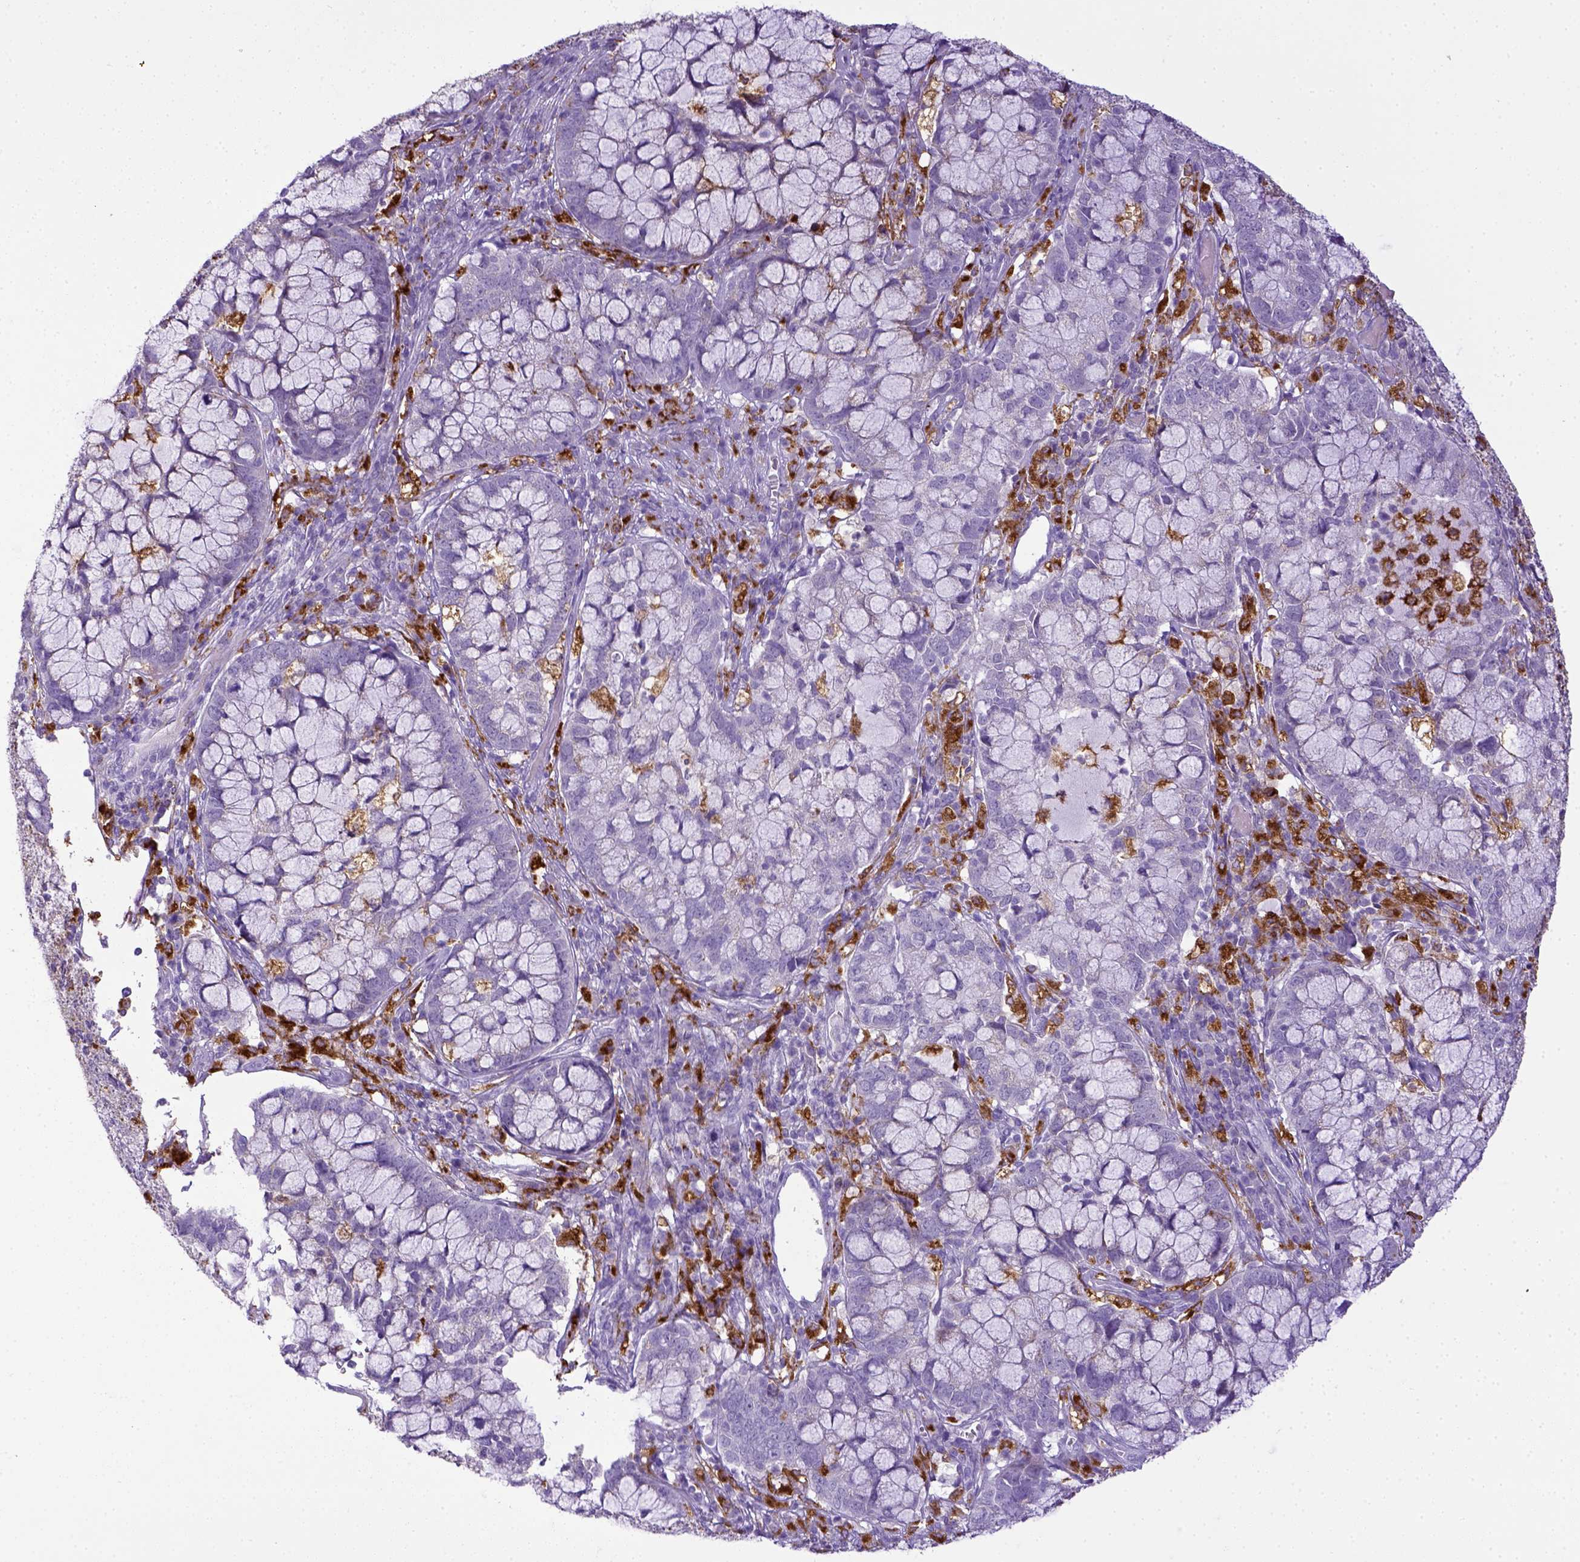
{"staining": {"intensity": "negative", "quantity": "none", "location": "none"}, "tissue": "cervical cancer", "cell_type": "Tumor cells", "image_type": "cancer", "snomed": [{"axis": "morphology", "description": "Adenocarcinoma, NOS"}, {"axis": "topography", "description": "Cervix"}], "caption": "Photomicrograph shows no protein positivity in tumor cells of cervical cancer tissue.", "gene": "CD68", "patient": {"sex": "female", "age": 40}}